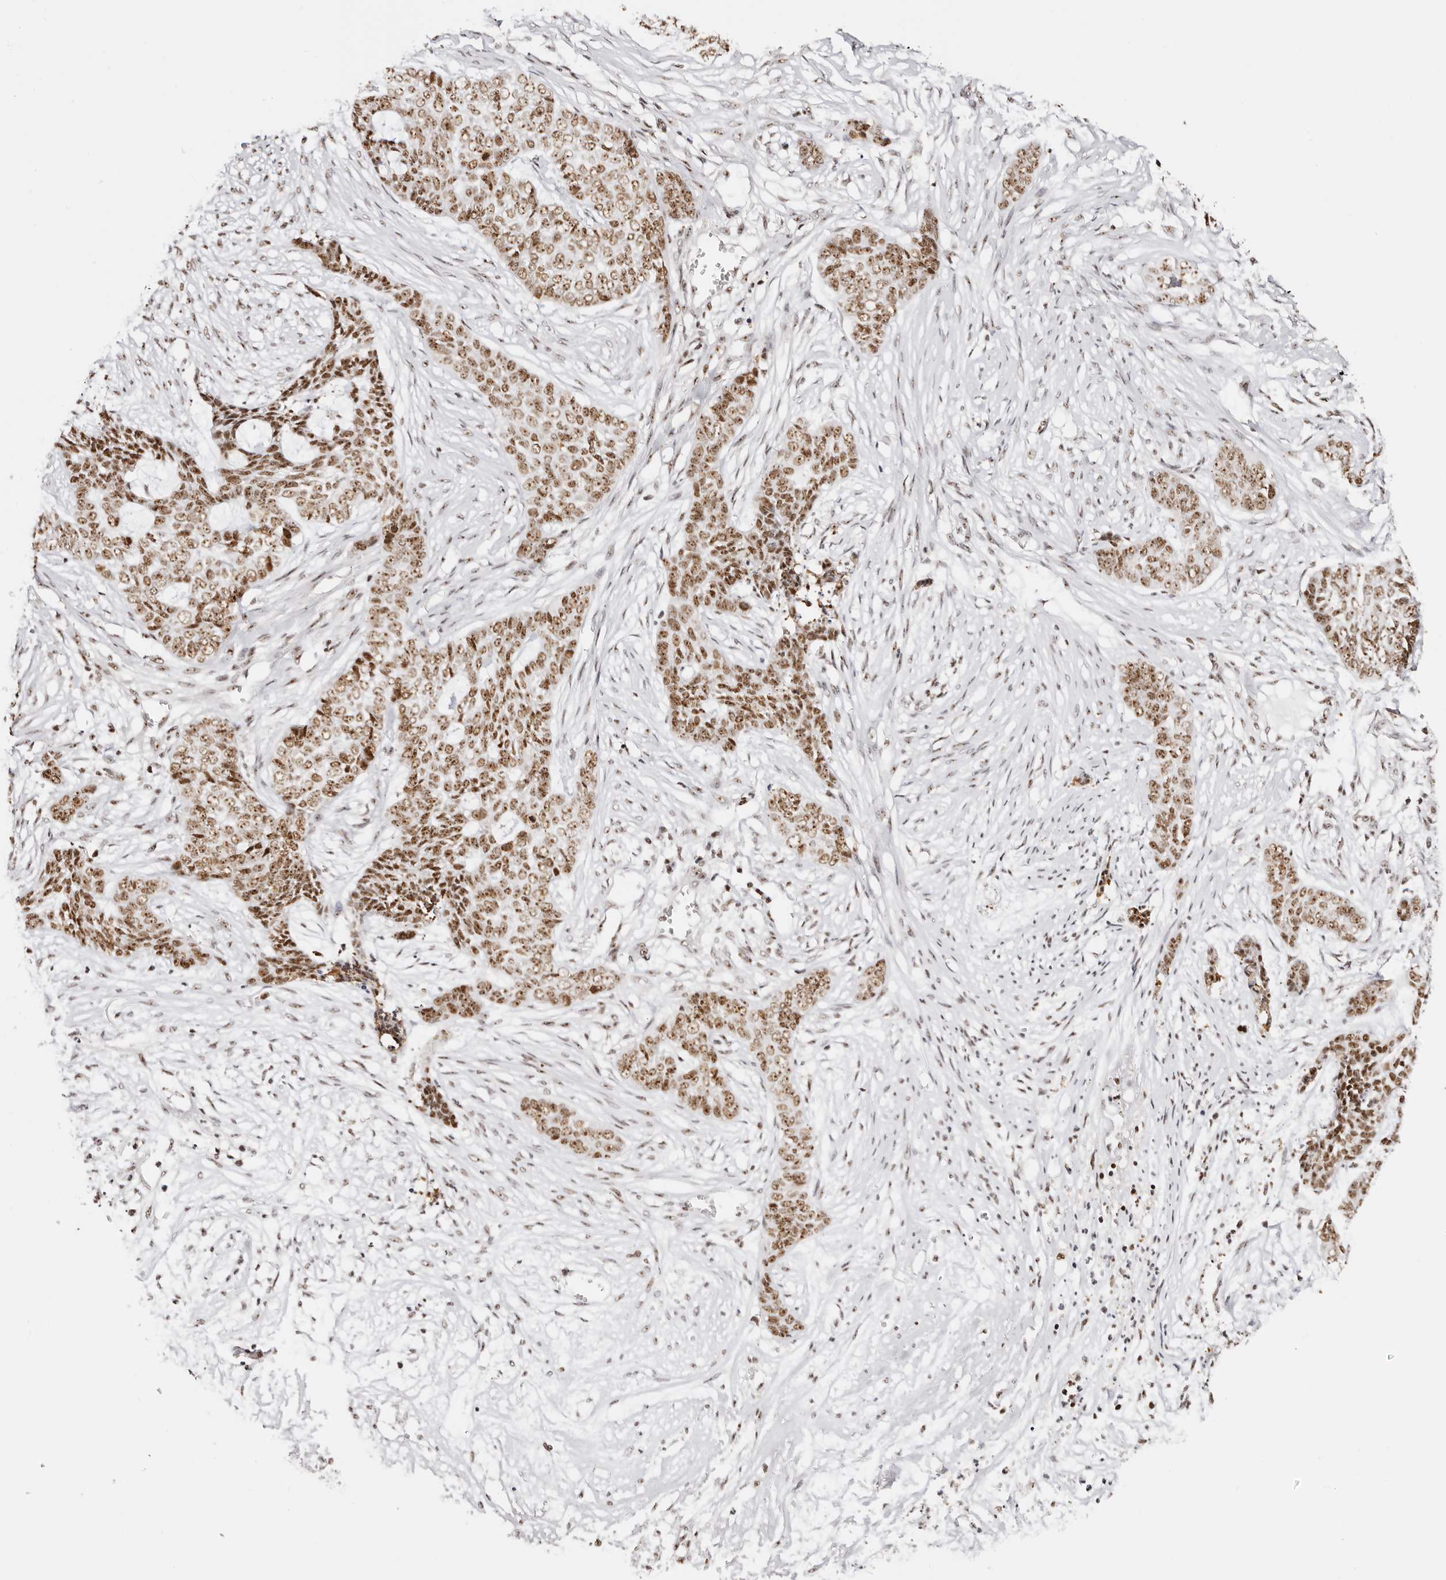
{"staining": {"intensity": "moderate", "quantity": ">75%", "location": "nuclear"}, "tissue": "skin cancer", "cell_type": "Tumor cells", "image_type": "cancer", "snomed": [{"axis": "morphology", "description": "Basal cell carcinoma"}, {"axis": "topography", "description": "Skin"}], "caption": "Moderate nuclear protein expression is appreciated in approximately >75% of tumor cells in basal cell carcinoma (skin). The staining is performed using DAB (3,3'-diaminobenzidine) brown chromogen to label protein expression. The nuclei are counter-stained blue using hematoxylin.", "gene": "IQGAP3", "patient": {"sex": "female", "age": 64}}